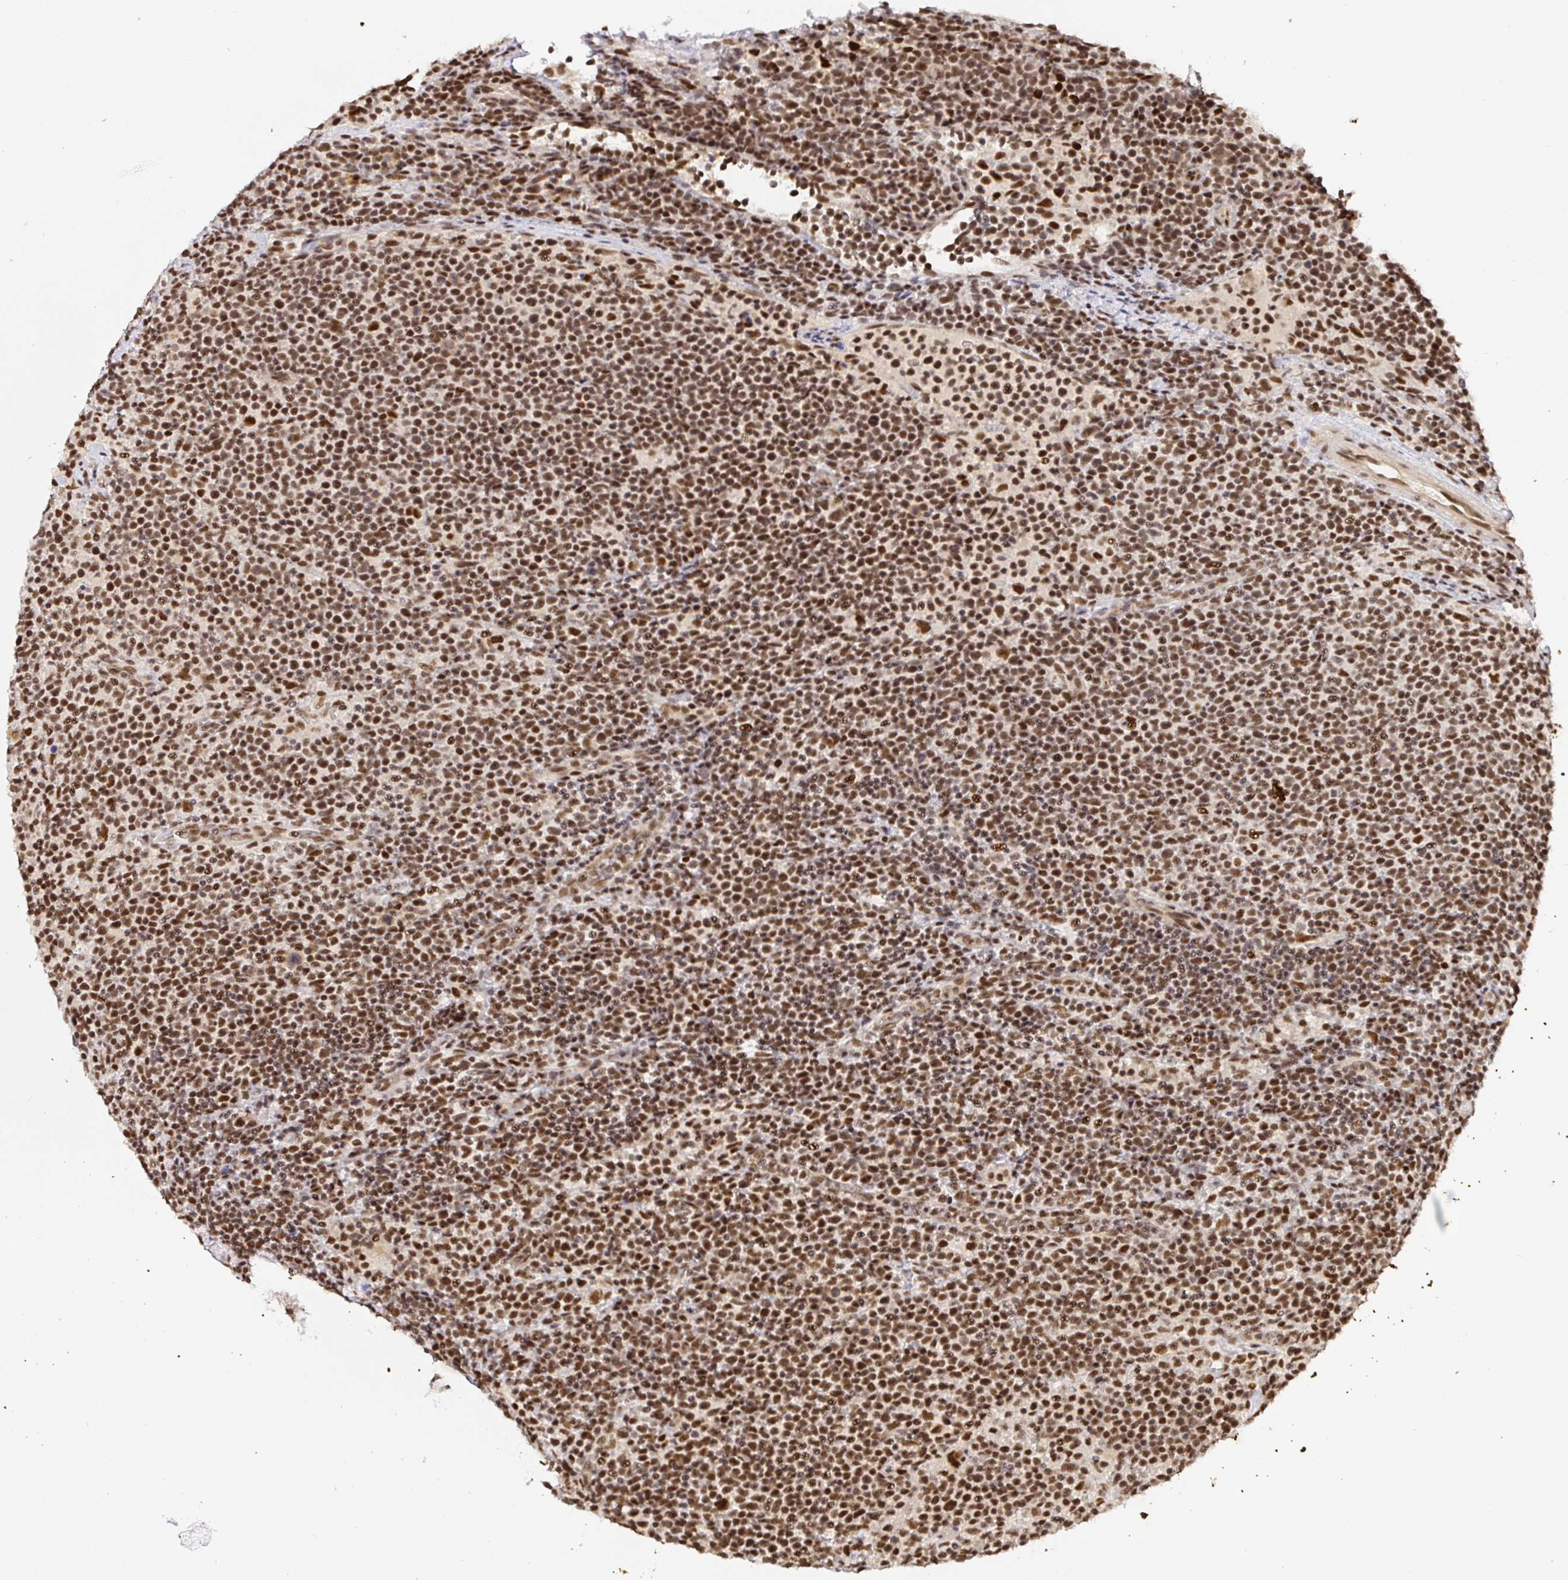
{"staining": {"intensity": "moderate", "quantity": ">75%", "location": "nuclear"}, "tissue": "lymphoma", "cell_type": "Tumor cells", "image_type": "cancer", "snomed": [{"axis": "morphology", "description": "Malignant lymphoma, non-Hodgkin's type, High grade"}, {"axis": "topography", "description": "Lymph node"}], "caption": "A high-resolution photomicrograph shows immunohistochemistry (IHC) staining of malignant lymphoma, non-Hodgkin's type (high-grade), which displays moderate nuclear expression in approximately >75% of tumor cells. Ihc stains the protein in brown and the nuclei are stained blue.", "gene": "USF1", "patient": {"sex": "male", "age": 61}}